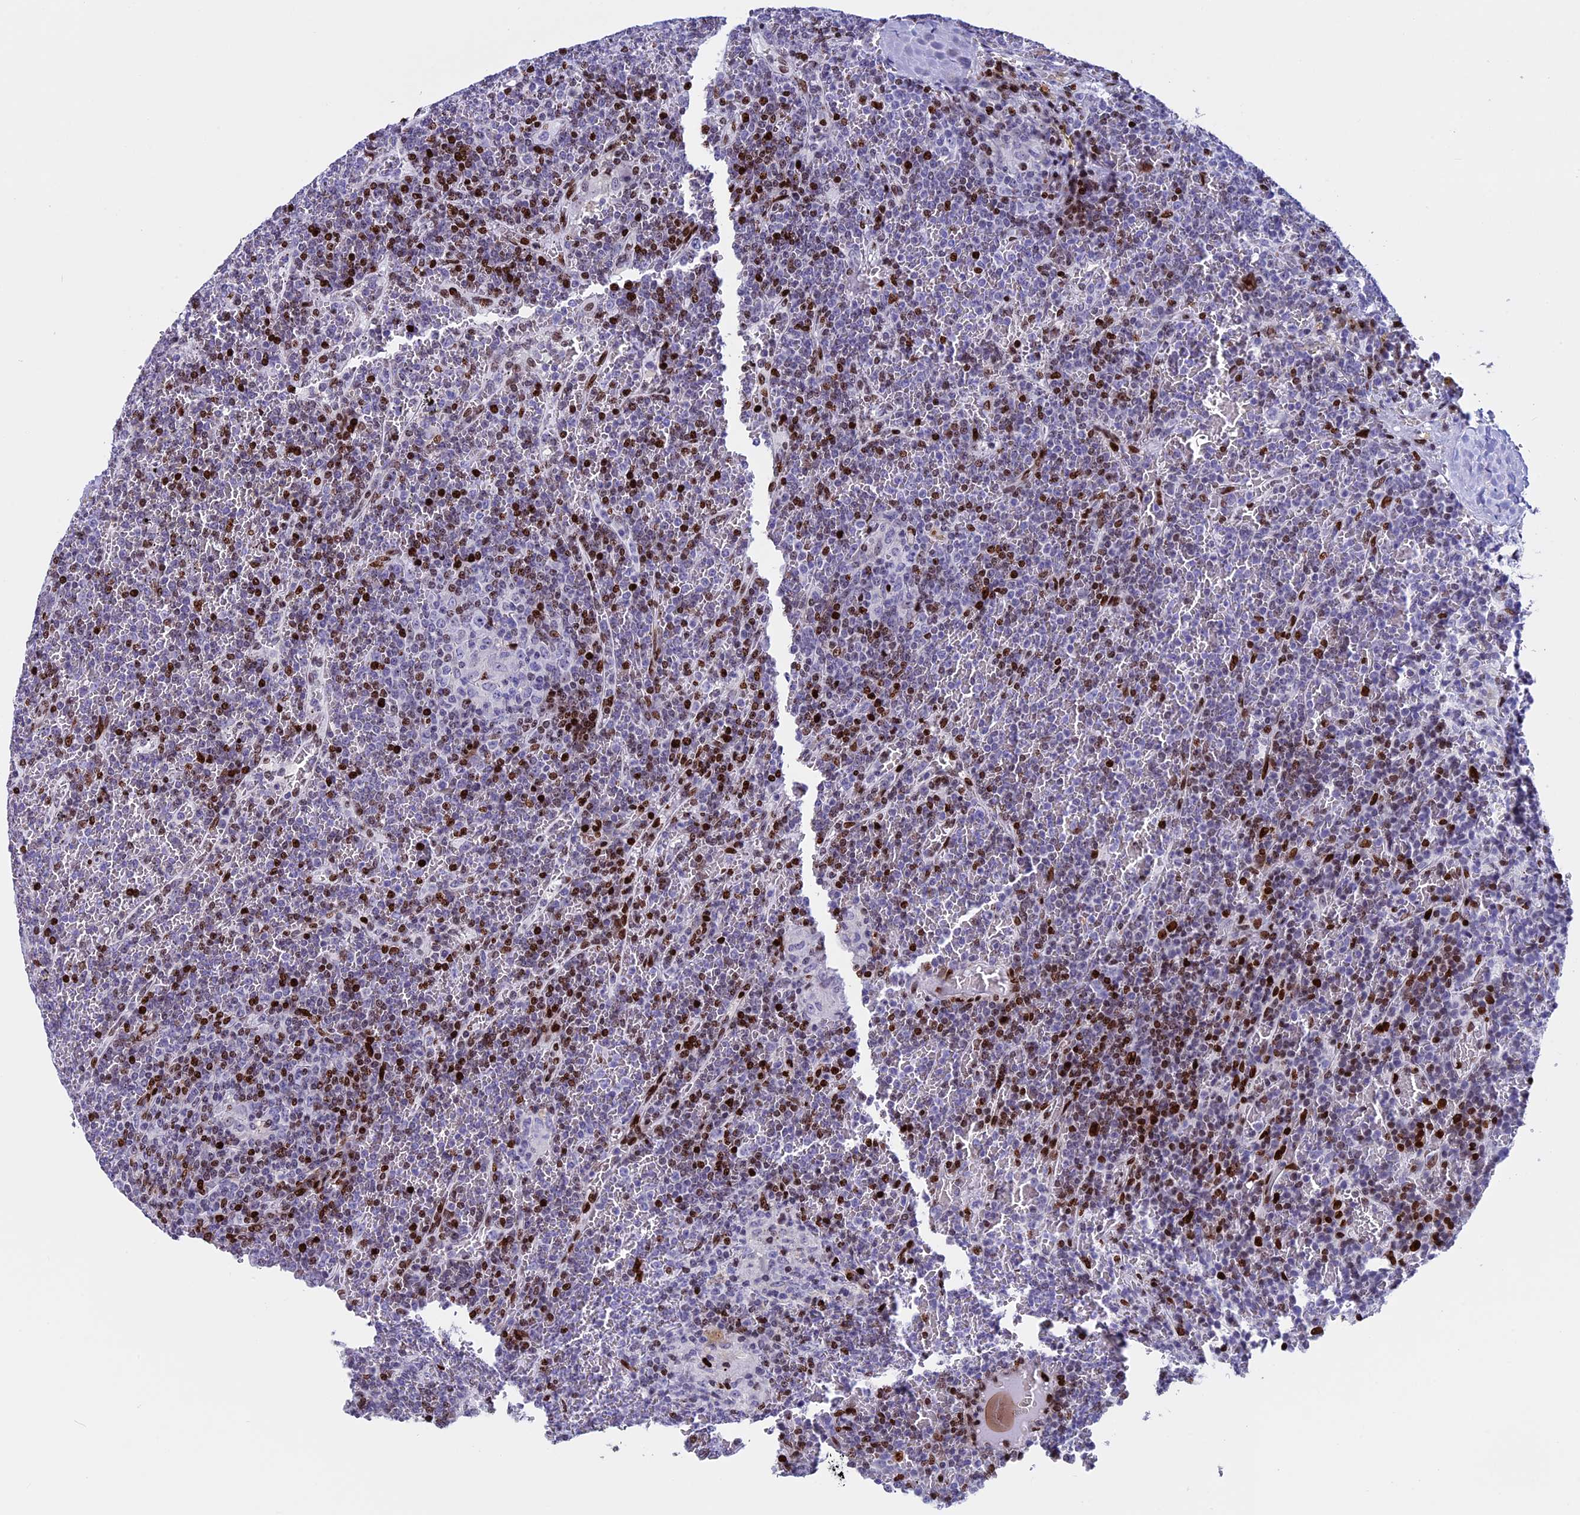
{"staining": {"intensity": "strong", "quantity": "25%-75%", "location": "nuclear"}, "tissue": "lymphoma", "cell_type": "Tumor cells", "image_type": "cancer", "snomed": [{"axis": "morphology", "description": "Malignant lymphoma, non-Hodgkin's type, Low grade"}, {"axis": "topography", "description": "Spleen"}], "caption": "Immunohistochemical staining of human malignant lymphoma, non-Hodgkin's type (low-grade) shows high levels of strong nuclear protein positivity in about 25%-75% of tumor cells.", "gene": "BTBD3", "patient": {"sex": "female", "age": 19}}